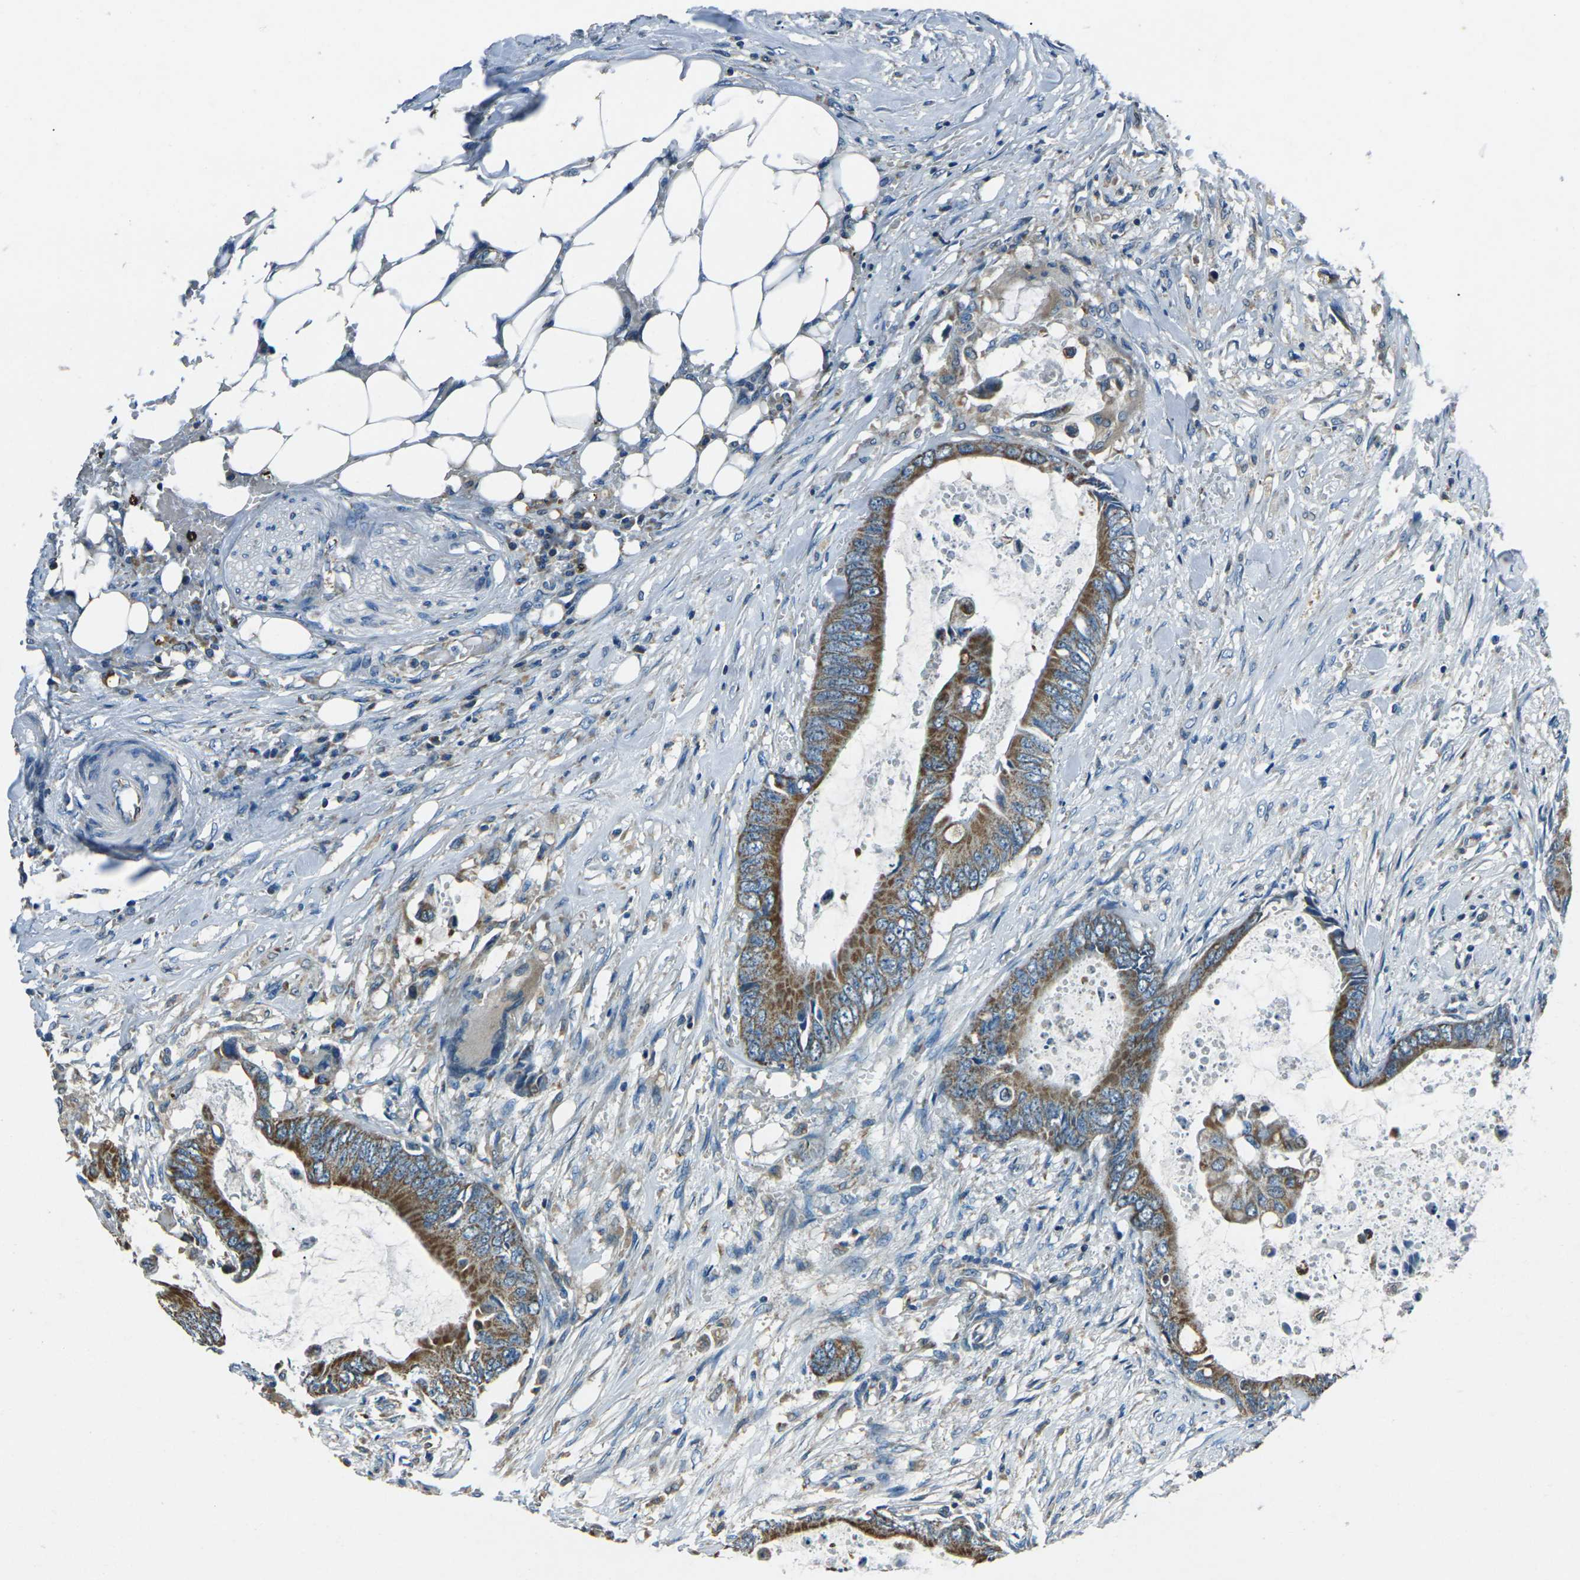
{"staining": {"intensity": "moderate", "quantity": ">75%", "location": "cytoplasmic/membranous"}, "tissue": "colorectal cancer", "cell_type": "Tumor cells", "image_type": "cancer", "snomed": [{"axis": "morphology", "description": "Normal tissue, NOS"}, {"axis": "morphology", "description": "Adenocarcinoma, NOS"}, {"axis": "topography", "description": "Rectum"}, {"axis": "topography", "description": "Peripheral nerve tissue"}], "caption": "Approximately >75% of tumor cells in human colorectal adenocarcinoma exhibit moderate cytoplasmic/membranous protein positivity as visualized by brown immunohistochemical staining.", "gene": "IRF3", "patient": {"sex": "female", "age": 77}}